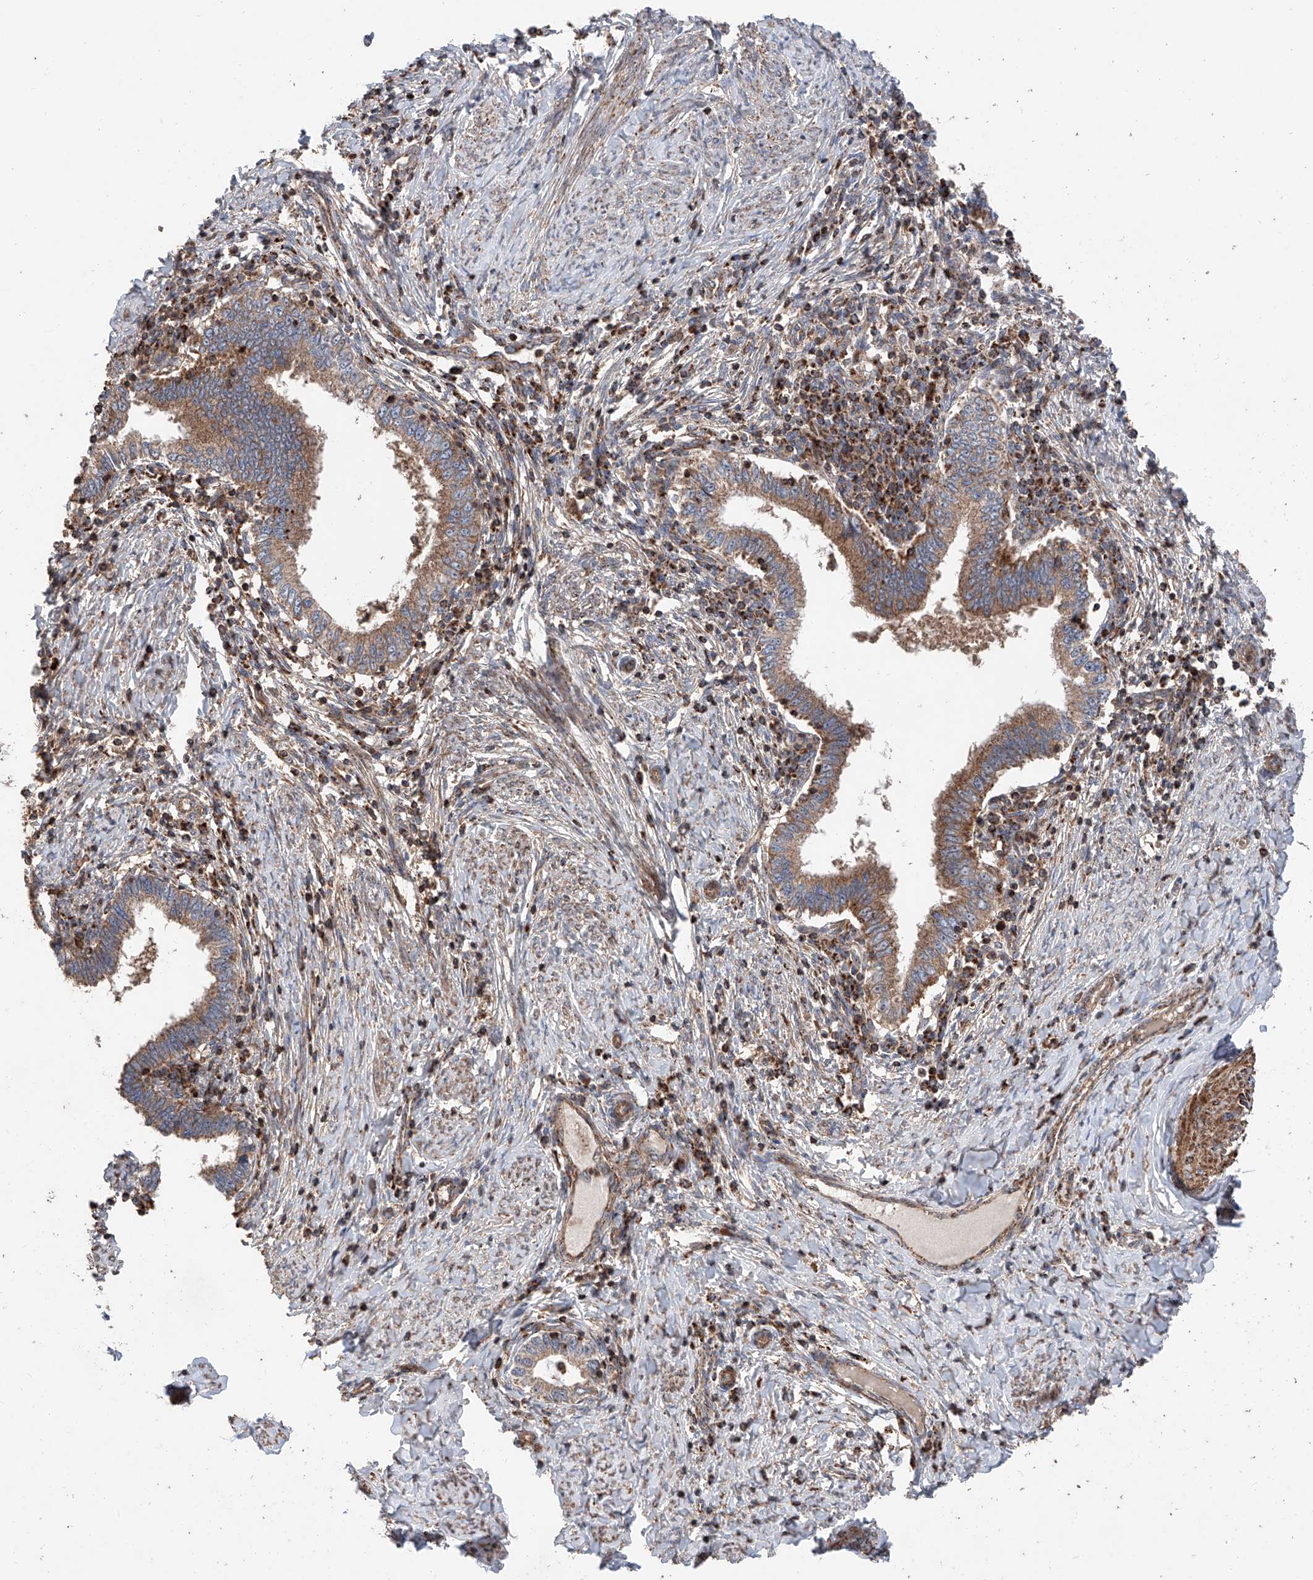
{"staining": {"intensity": "moderate", "quantity": ">75%", "location": "cytoplasmic/membranous"}, "tissue": "cervical cancer", "cell_type": "Tumor cells", "image_type": "cancer", "snomed": [{"axis": "morphology", "description": "Adenocarcinoma, NOS"}, {"axis": "topography", "description": "Cervix"}], "caption": "Immunohistochemical staining of adenocarcinoma (cervical) demonstrates moderate cytoplasmic/membranous protein positivity in about >75% of tumor cells. (Stains: DAB (3,3'-diaminobenzidine) in brown, nuclei in blue, Microscopy: brightfield microscopy at high magnification).", "gene": "PISD", "patient": {"sex": "female", "age": 36}}